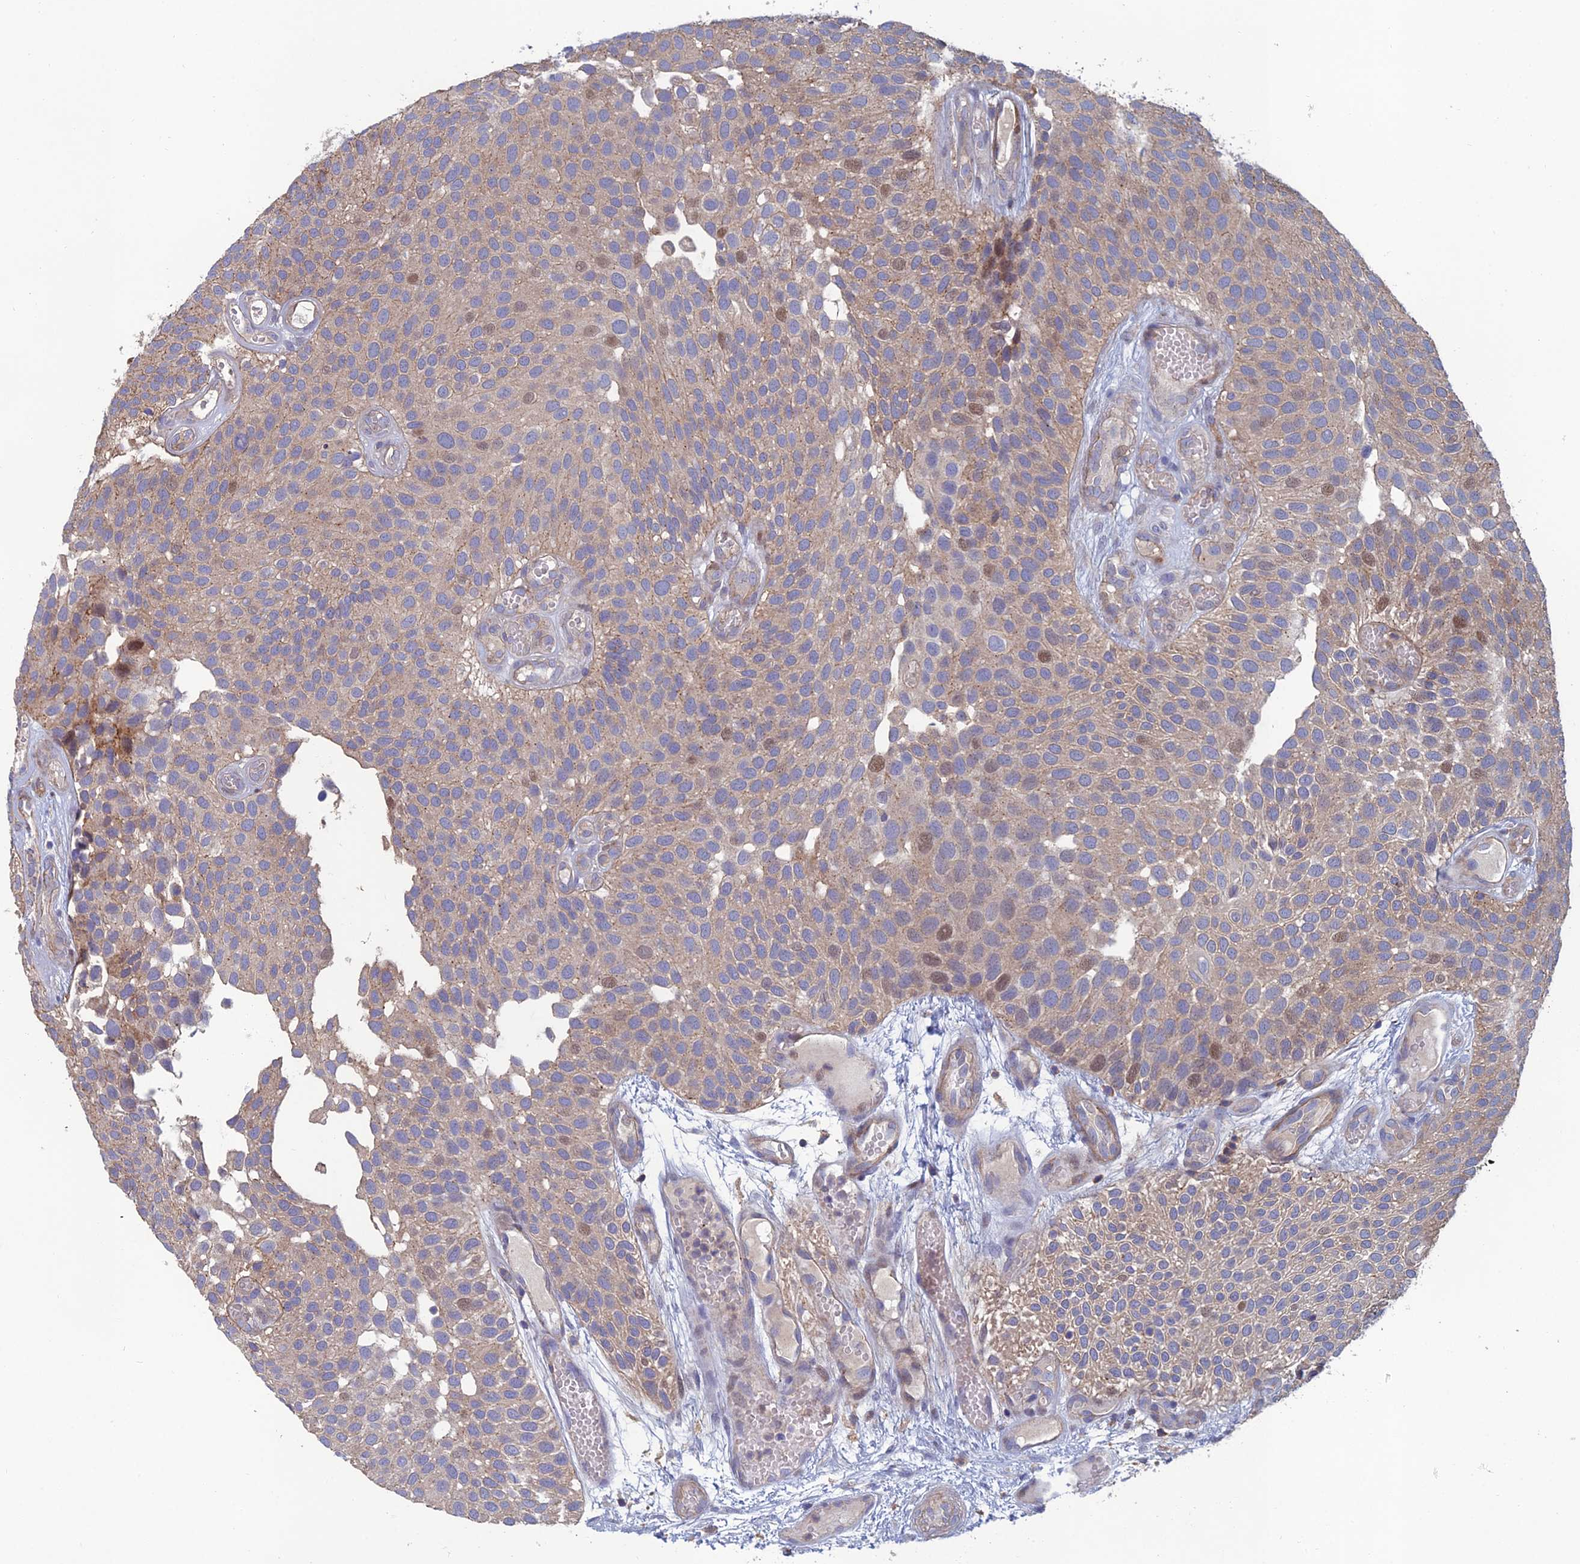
{"staining": {"intensity": "weak", "quantity": "25%-75%", "location": "cytoplasmic/membranous,nuclear"}, "tissue": "urothelial cancer", "cell_type": "Tumor cells", "image_type": "cancer", "snomed": [{"axis": "morphology", "description": "Urothelial carcinoma, Low grade"}, {"axis": "topography", "description": "Urinary bladder"}], "caption": "High-power microscopy captured an immunohistochemistry (IHC) photomicrograph of urothelial cancer, revealing weak cytoplasmic/membranous and nuclear positivity in about 25%-75% of tumor cells.", "gene": "C15orf62", "patient": {"sex": "male", "age": 89}}